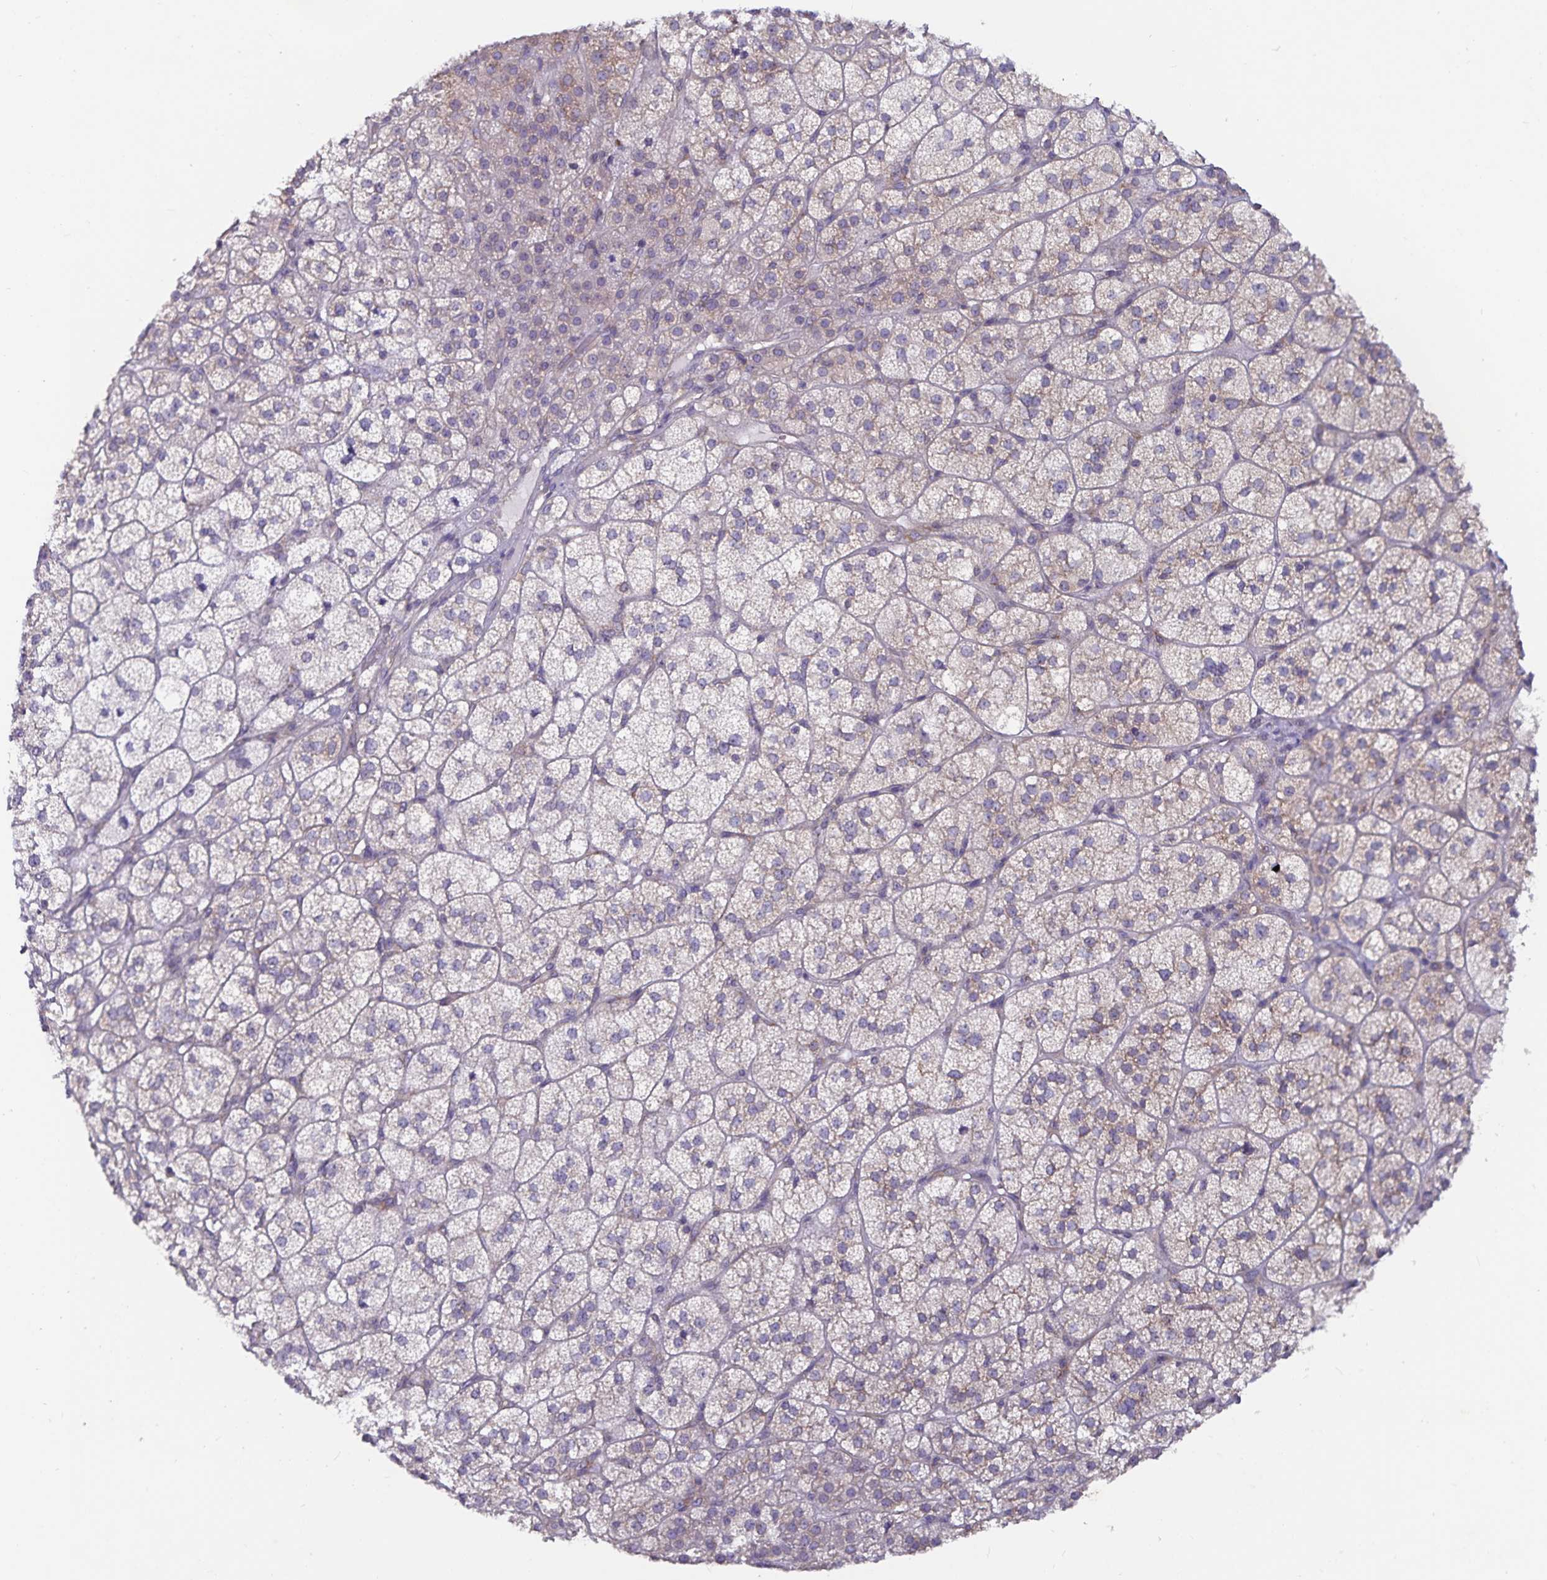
{"staining": {"intensity": "weak", "quantity": "25%-75%", "location": "cytoplasmic/membranous"}, "tissue": "adrenal gland", "cell_type": "Glandular cells", "image_type": "normal", "snomed": [{"axis": "morphology", "description": "Normal tissue, NOS"}, {"axis": "topography", "description": "Adrenal gland"}], "caption": "Immunohistochemical staining of benign human adrenal gland exhibits 25%-75% levels of weak cytoplasmic/membranous protein staining in about 25%-75% of glandular cells. The staining was performed using DAB (3,3'-diaminobenzidine) to visualize the protein expression in brown, while the nuclei were stained in blue with hematoxylin (Magnification: 20x).", "gene": "FAM120A", "patient": {"sex": "female", "age": 60}}